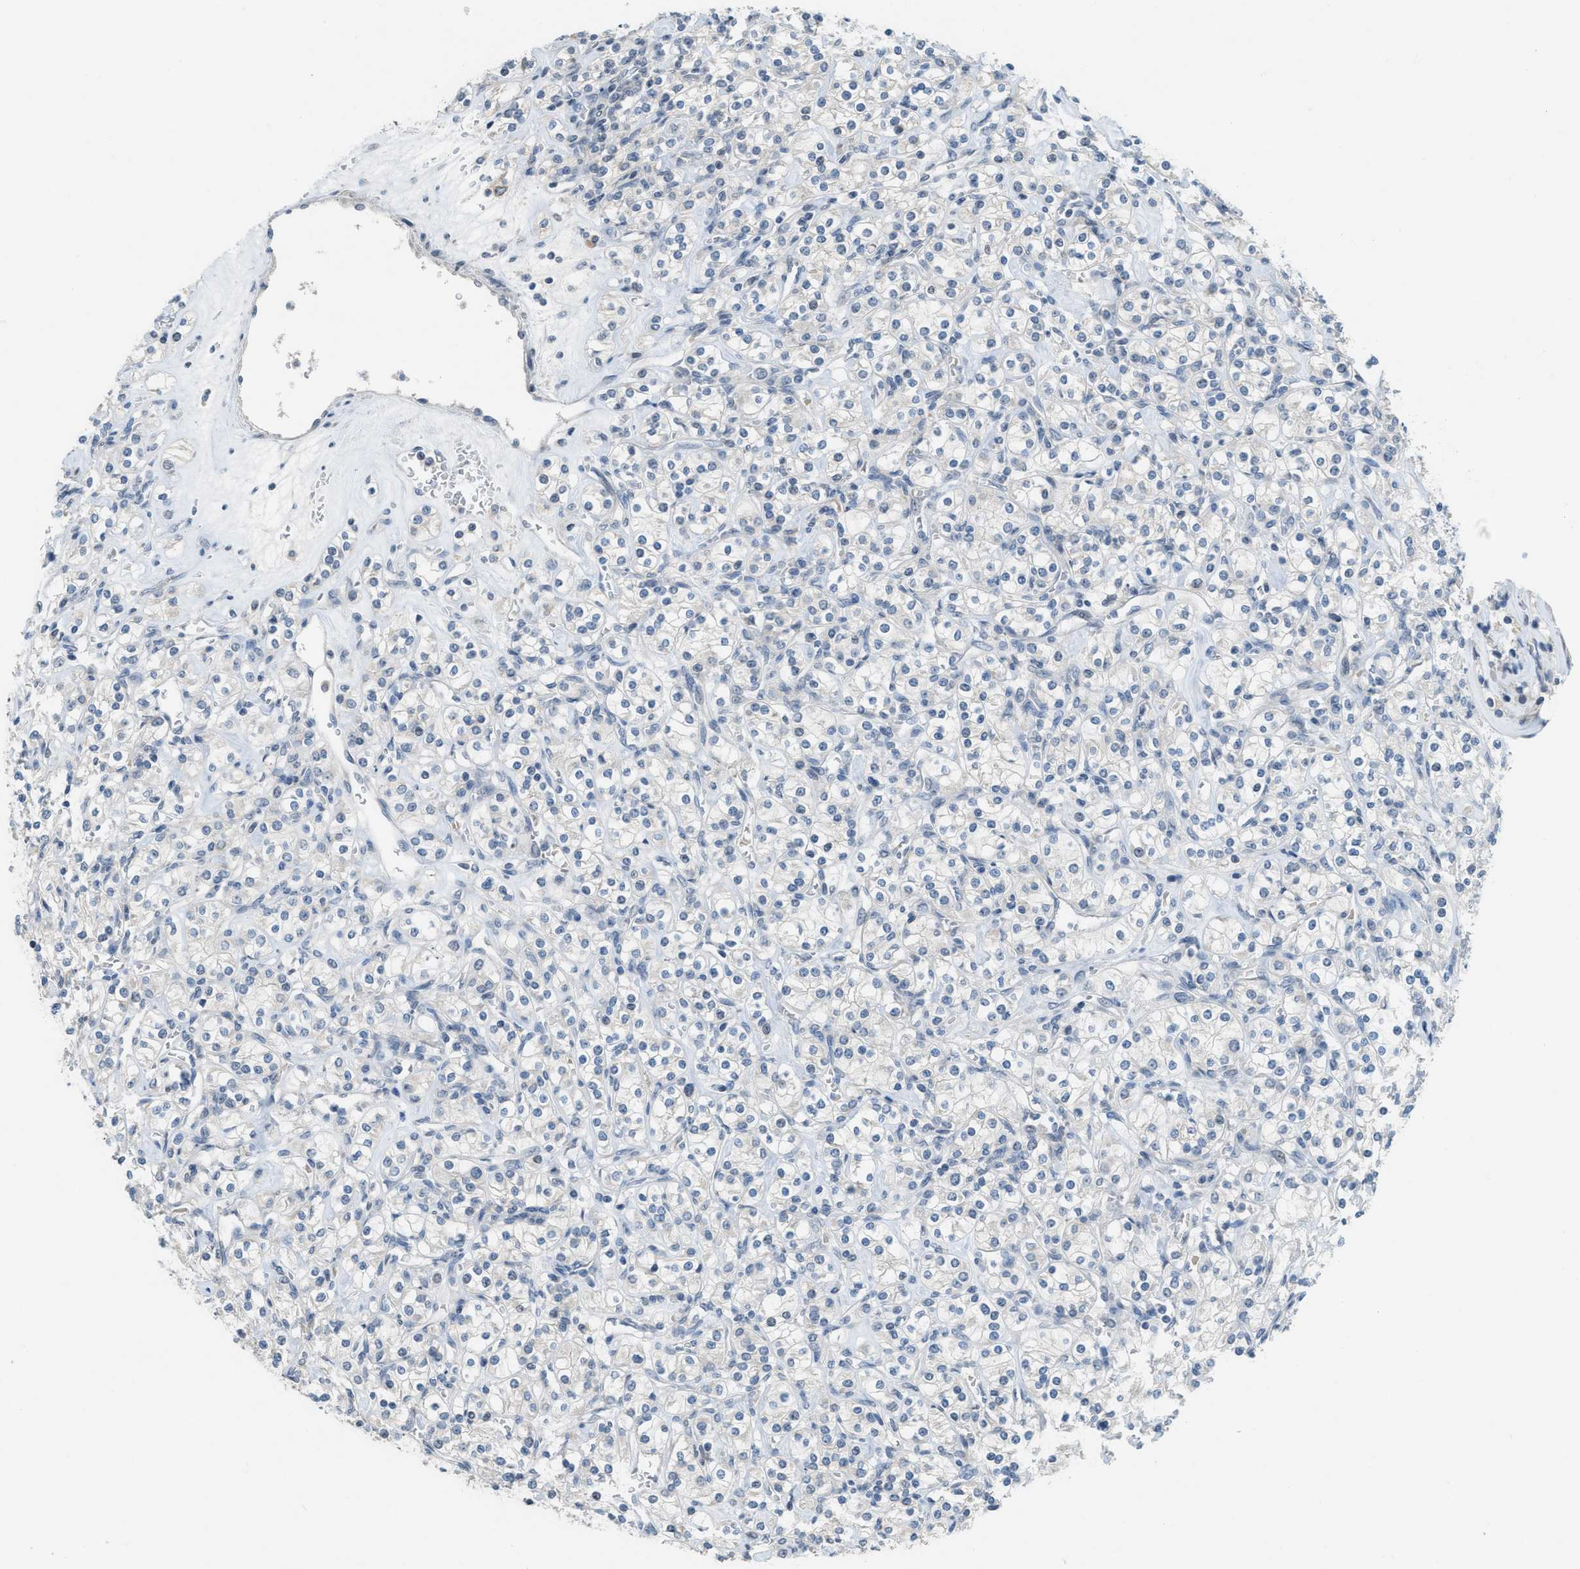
{"staining": {"intensity": "negative", "quantity": "none", "location": "none"}, "tissue": "renal cancer", "cell_type": "Tumor cells", "image_type": "cancer", "snomed": [{"axis": "morphology", "description": "Adenocarcinoma, NOS"}, {"axis": "topography", "description": "Kidney"}], "caption": "IHC of human renal cancer shows no expression in tumor cells.", "gene": "TXNDC2", "patient": {"sex": "male", "age": 77}}